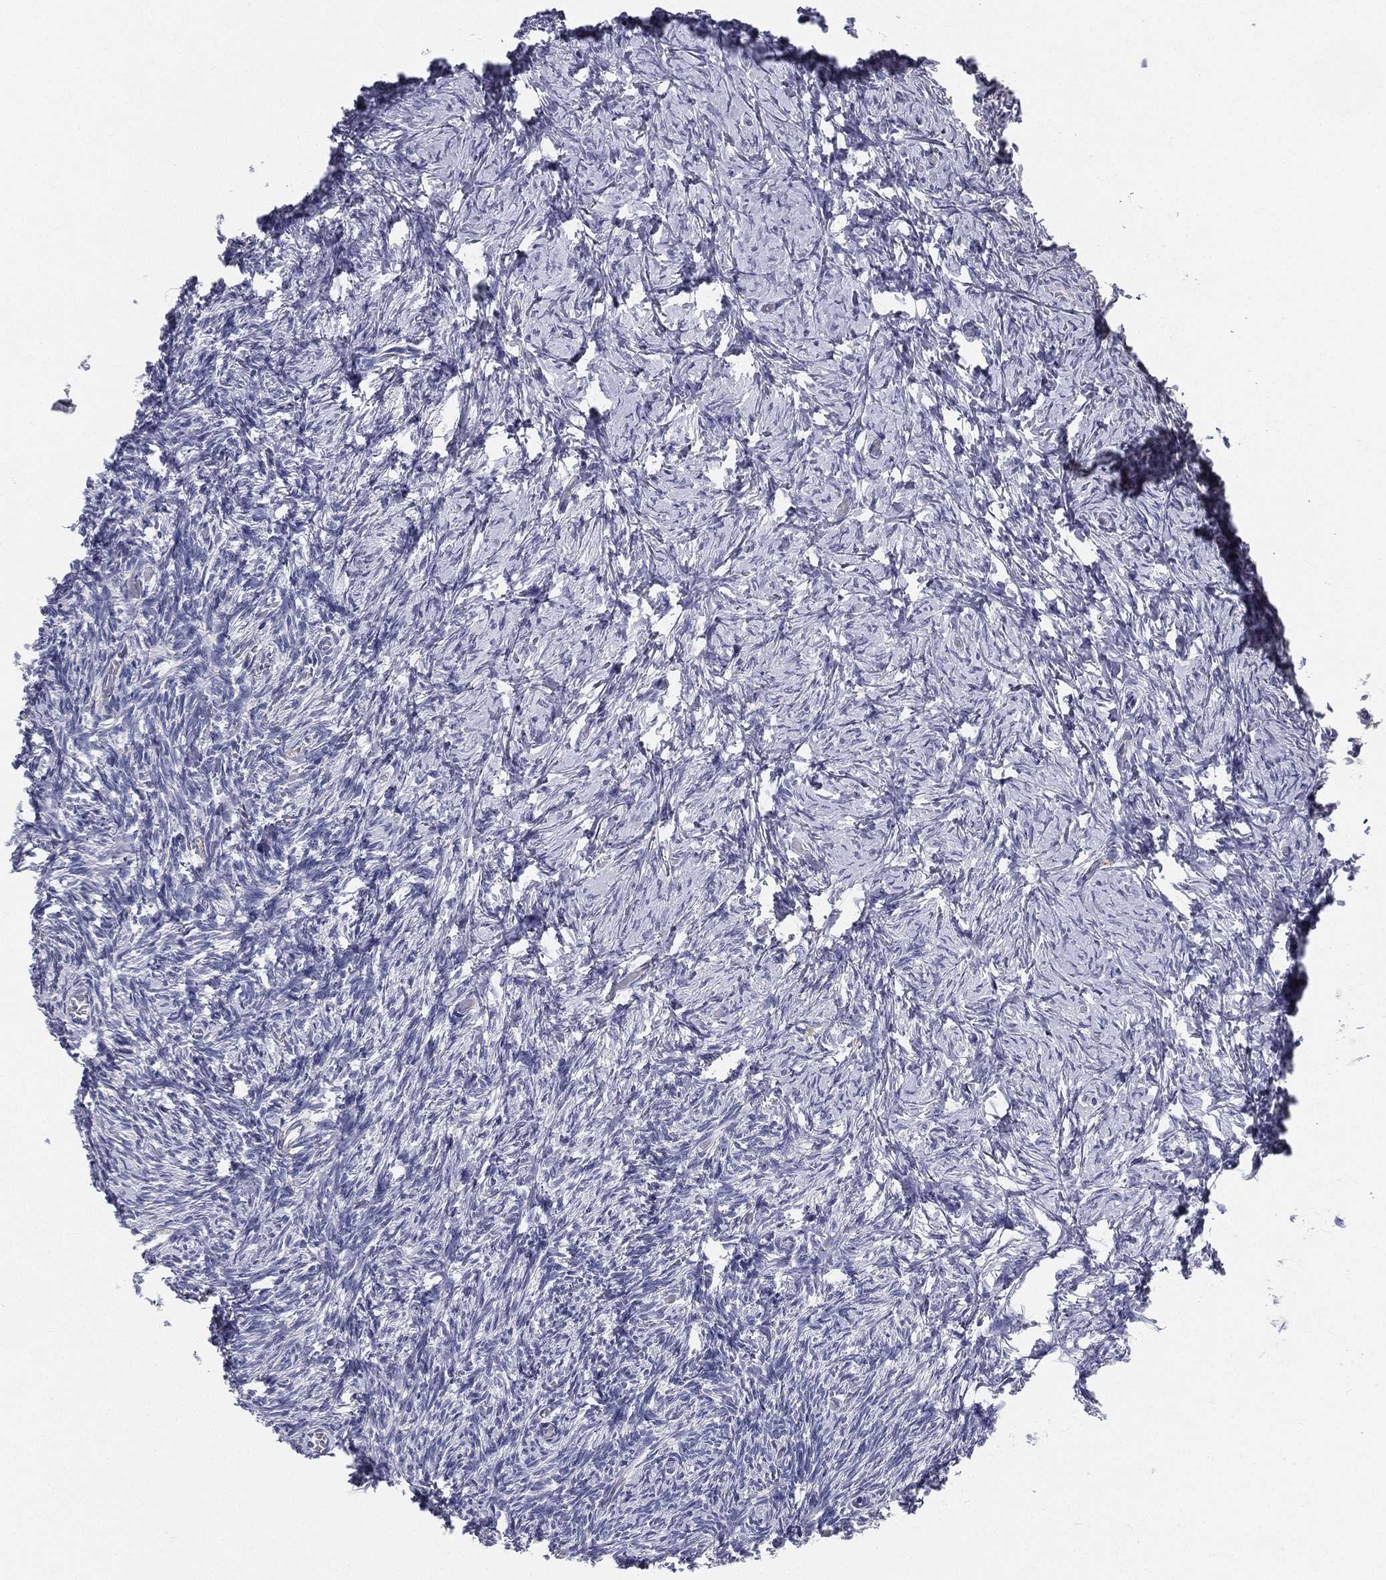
{"staining": {"intensity": "strong", "quantity": ">75%", "location": "cytoplasmic/membranous"}, "tissue": "ovary", "cell_type": "Follicle cells", "image_type": "normal", "snomed": [{"axis": "morphology", "description": "Normal tissue, NOS"}, {"axis": "topography", "description": "Ovary"}], "caption": "Protein expression analysis of benign ovary exhibits strong cytoplasmic/membranous staining in about >75% of follicle cells. The protein is shown in brown color, while the nuclei are stained blue.", "gene": "PWWP3A", "patient": {"sex": "female", "age": 39}}